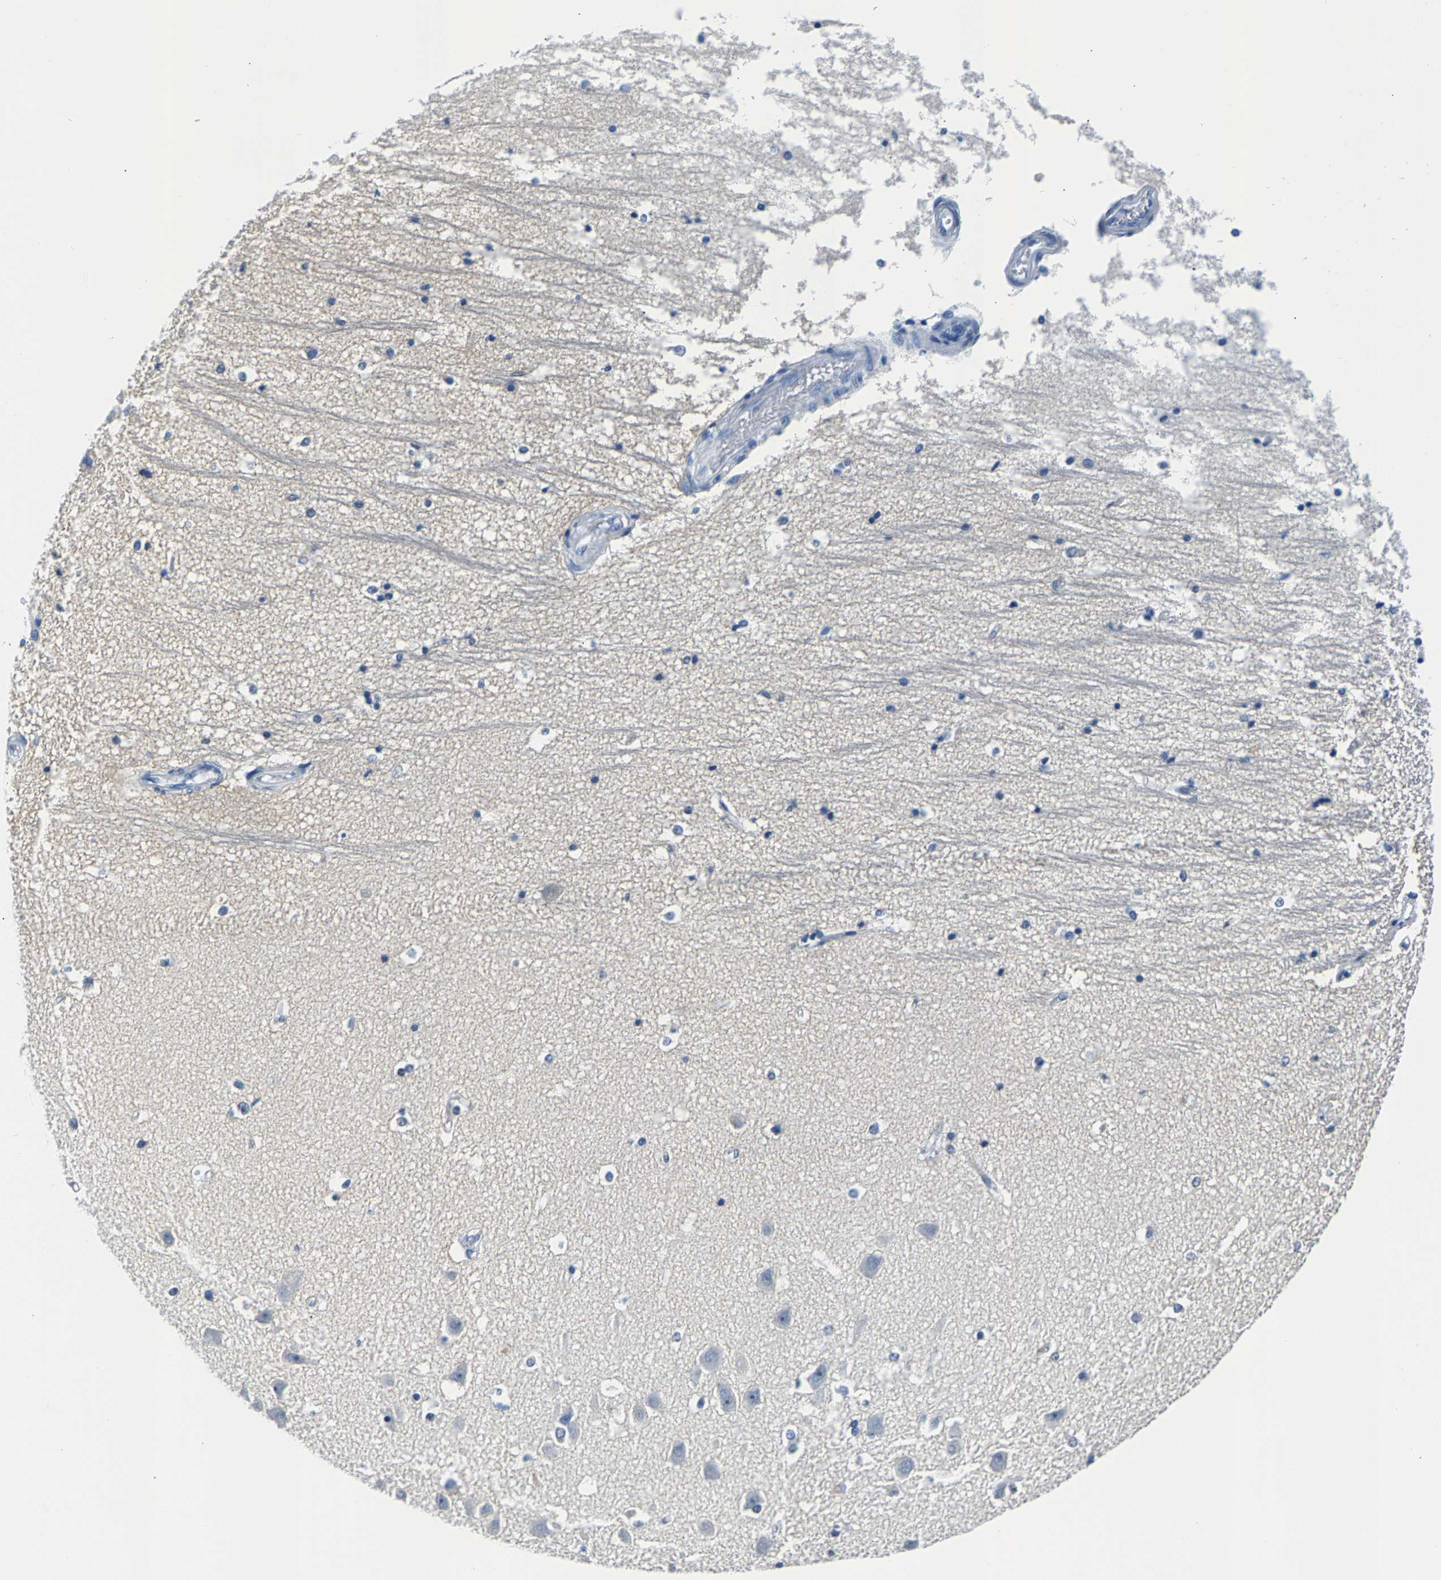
{"staining": {"intensity": "negative", "quantity": "none", "location": "none"}, "tissue": "hippocampus", "cell_type": "Glial cells", "image_type": "normal", "snomed": [{"axis": "morphology", "description": "Normal tissue, NOS"}, {"axis": "topography", "description": "Hippocampus"}], "caption": "A photomicrograph of hippocampus stained for a protein demonstrates no brown staining in glial cells. (Brightfield microscopy of DAB IHC at high magnification).", "gene": "CPS1", "patient": {"sex": "male", "age": 45}}